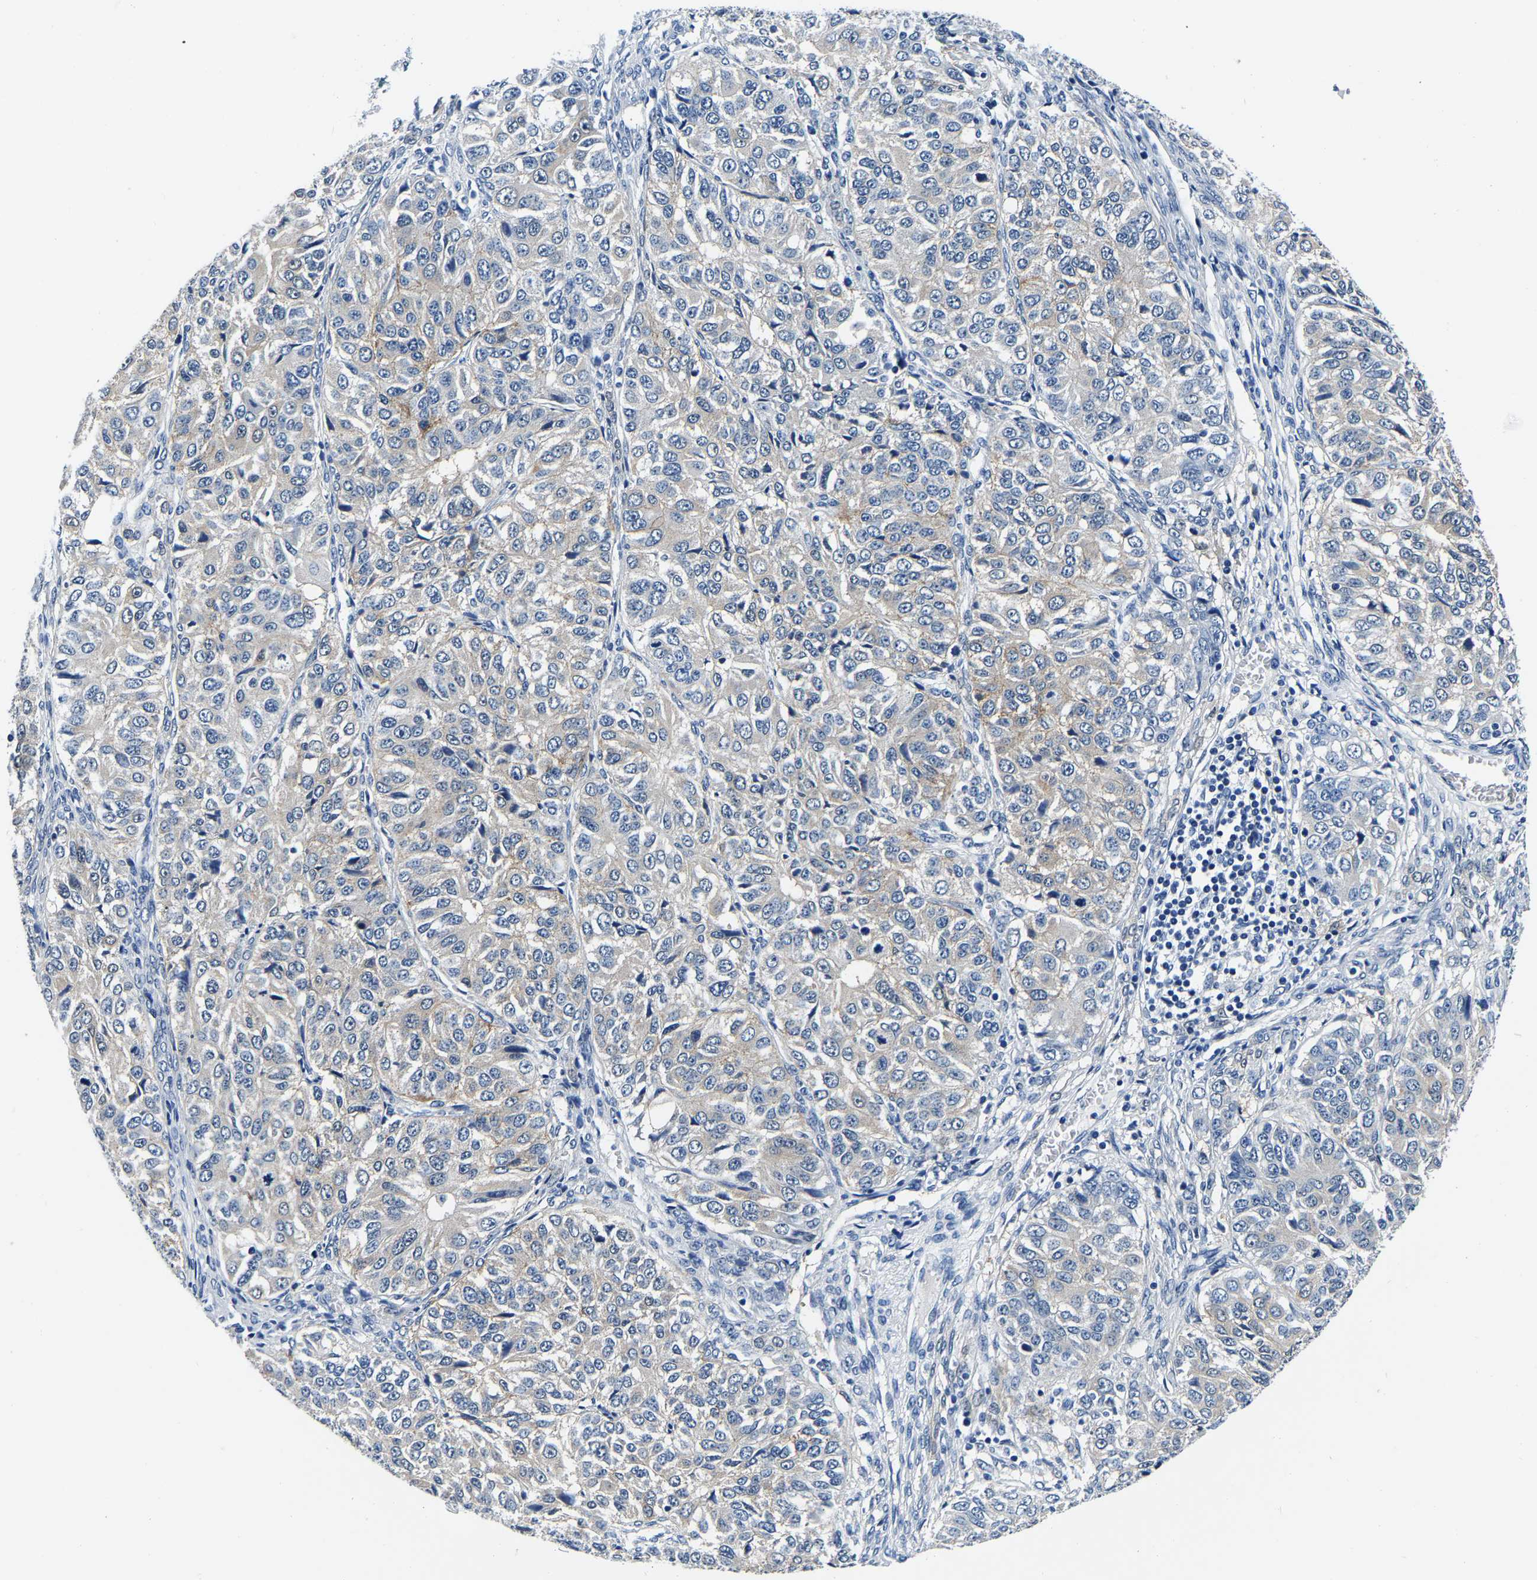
{"staining": {"intensity": "weak", "quantity": "<25%", "location": "cytoplasmic/membranous"}, "tissue": "ovarian cancer", "cell_type": "Tumor cells", "image_type": "cancer", "snomed": [{"axis": "morphology", "description": "Carcinoma, endometroid"}, {"axis": "topography", "description": "Ovary"}], "caption": "Tumor cells show no significant protein positivity in endometroid carcinoma (ovarian).", "gene": "ACO1", "patient": {"sex": "female", "age": 51}}